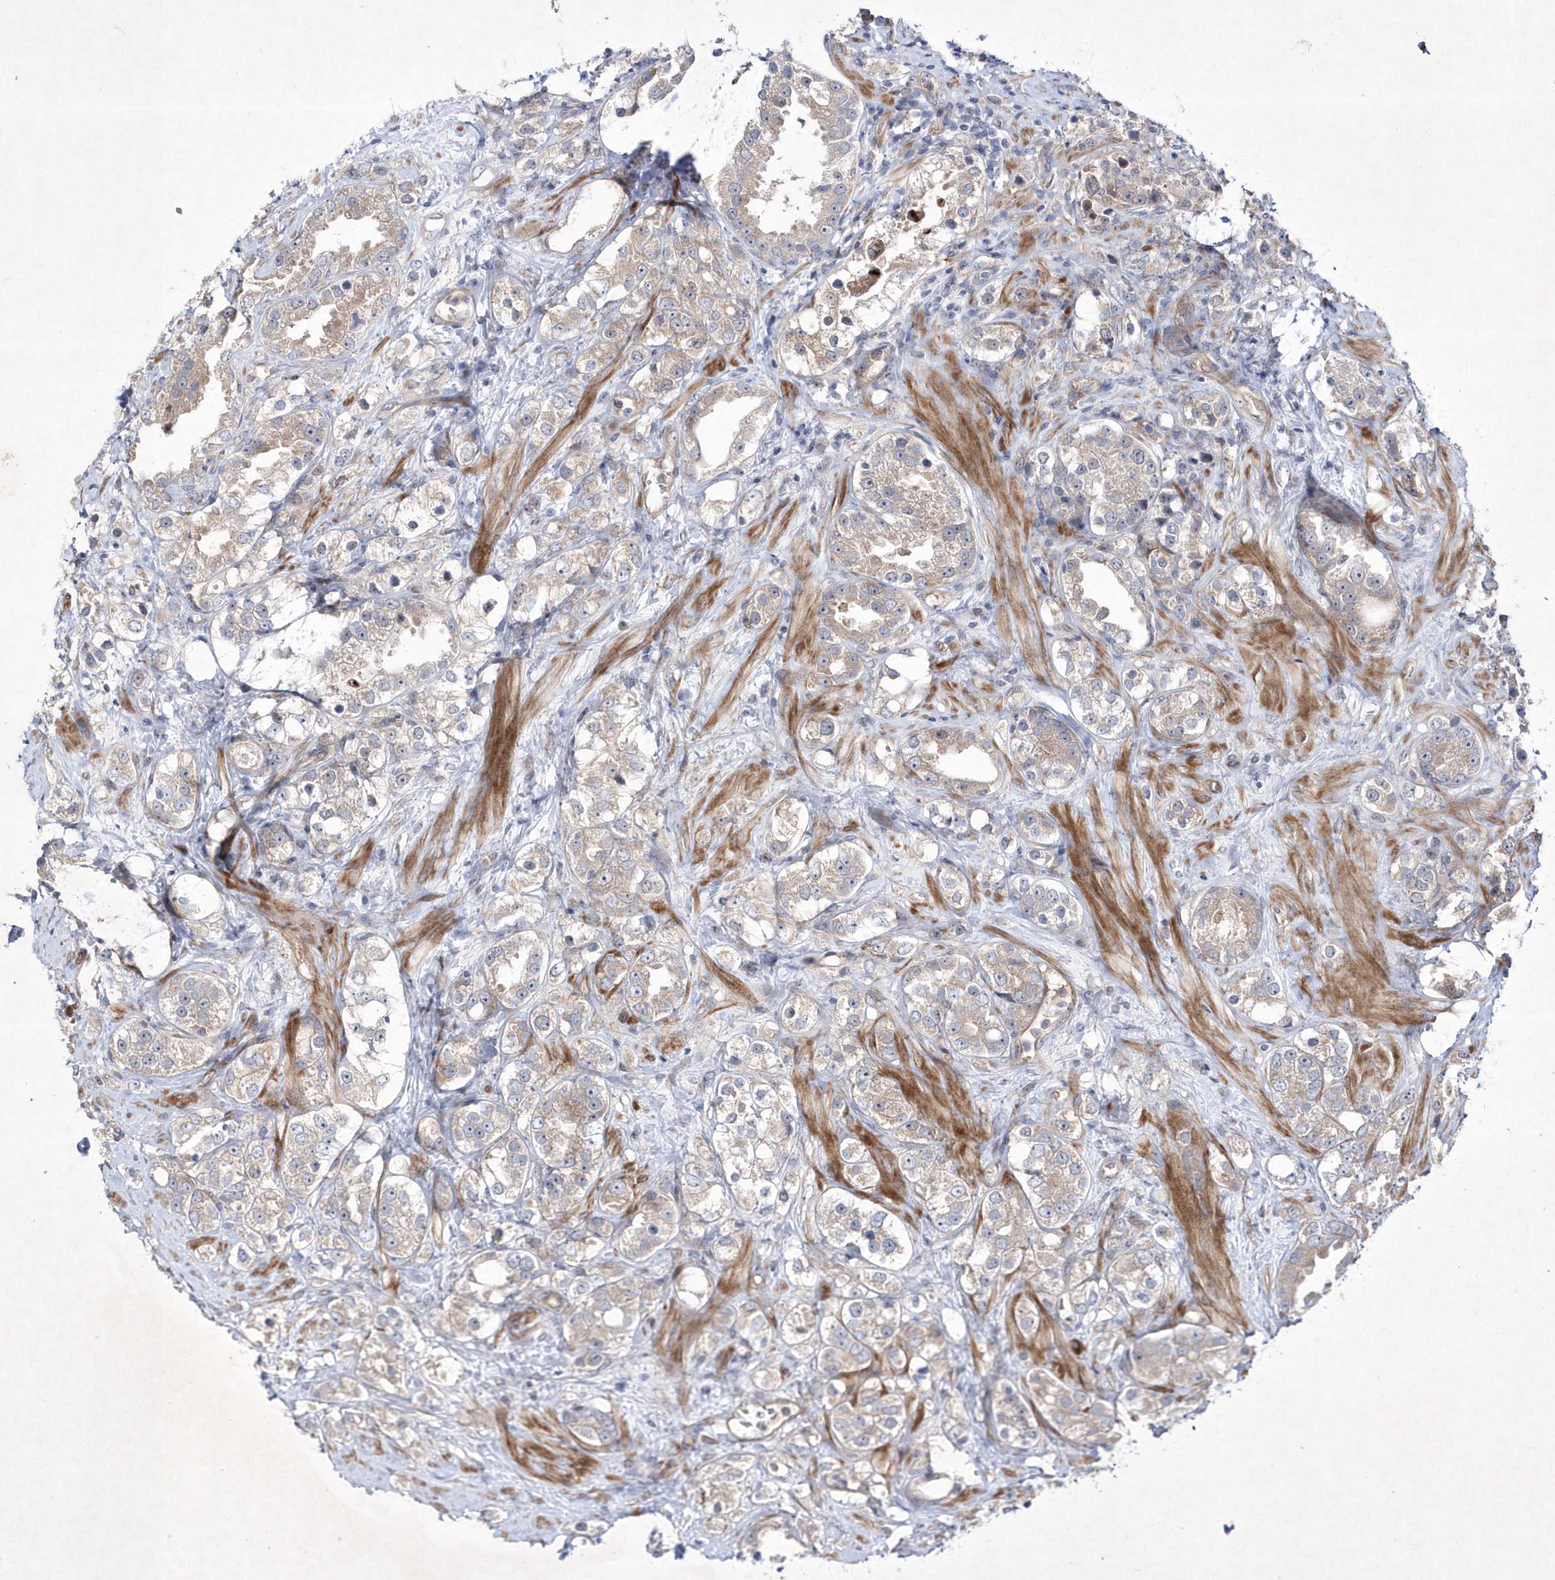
{"staining": {"intensity": "negative", "quantity": "none", "location": "none"}, "tissue": "prostate cancer", "cell_type": "Tumor cells", "image_type": "cancer", "snomed": [{"axis": "morphology", "description": "Adenocarcinoma, NOS"}, {"axis": "topography", "description": "Prostate"}], "caption": "Tumor cells are negative for protein expression in human prostate cancer.", "gene": "DSPP", "patient": {"sex": "male", "age": 79}}